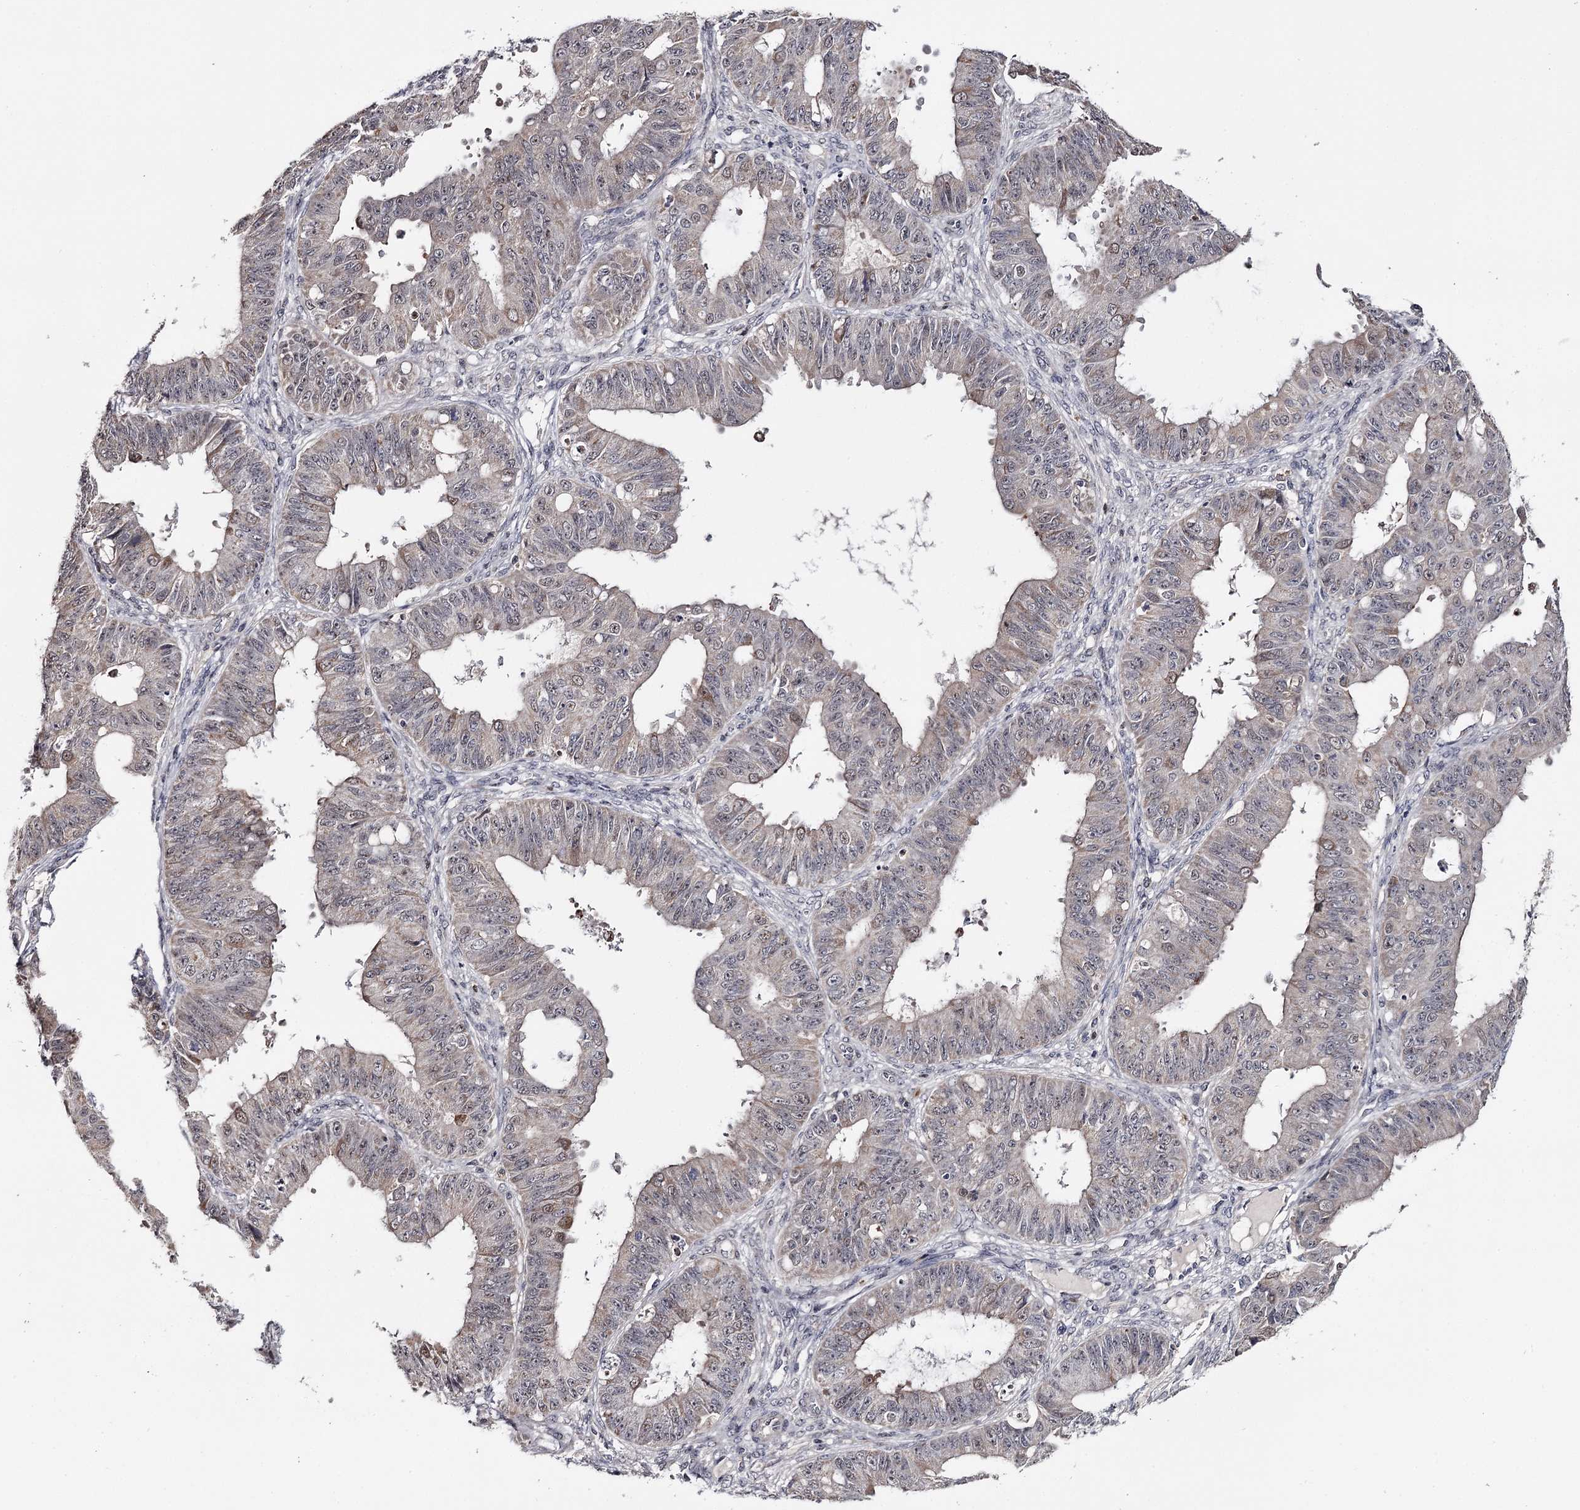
{"staining": {"intensity": "weak", "quantity": ">75%", "location": "cytoplasmic/membranous,nuclear"}, "tissue": "ovarian cancer", "cell_type": "Tumor cells", "image_type": "cancer", "snomed": [{"axis": "morphology", "description": "Carcinoma, endometroid"}, {"axis": "topography", "description": "Appendix"}, {"axis": "topography", "description": "Ovary"}], "caption": "A photomicrograph of ovarian cancer (endometroid carcinoma) stained for a protein reveals weak cytoplasmic/membranous and nuclear brown staining in tumor cells. Using DAB (brown) and hematoxylin (blue) stains, captured at high magnification using brightfield microscopy.", "gene": "GTSF1", "patient": {"sex": "female", "age": 42}}